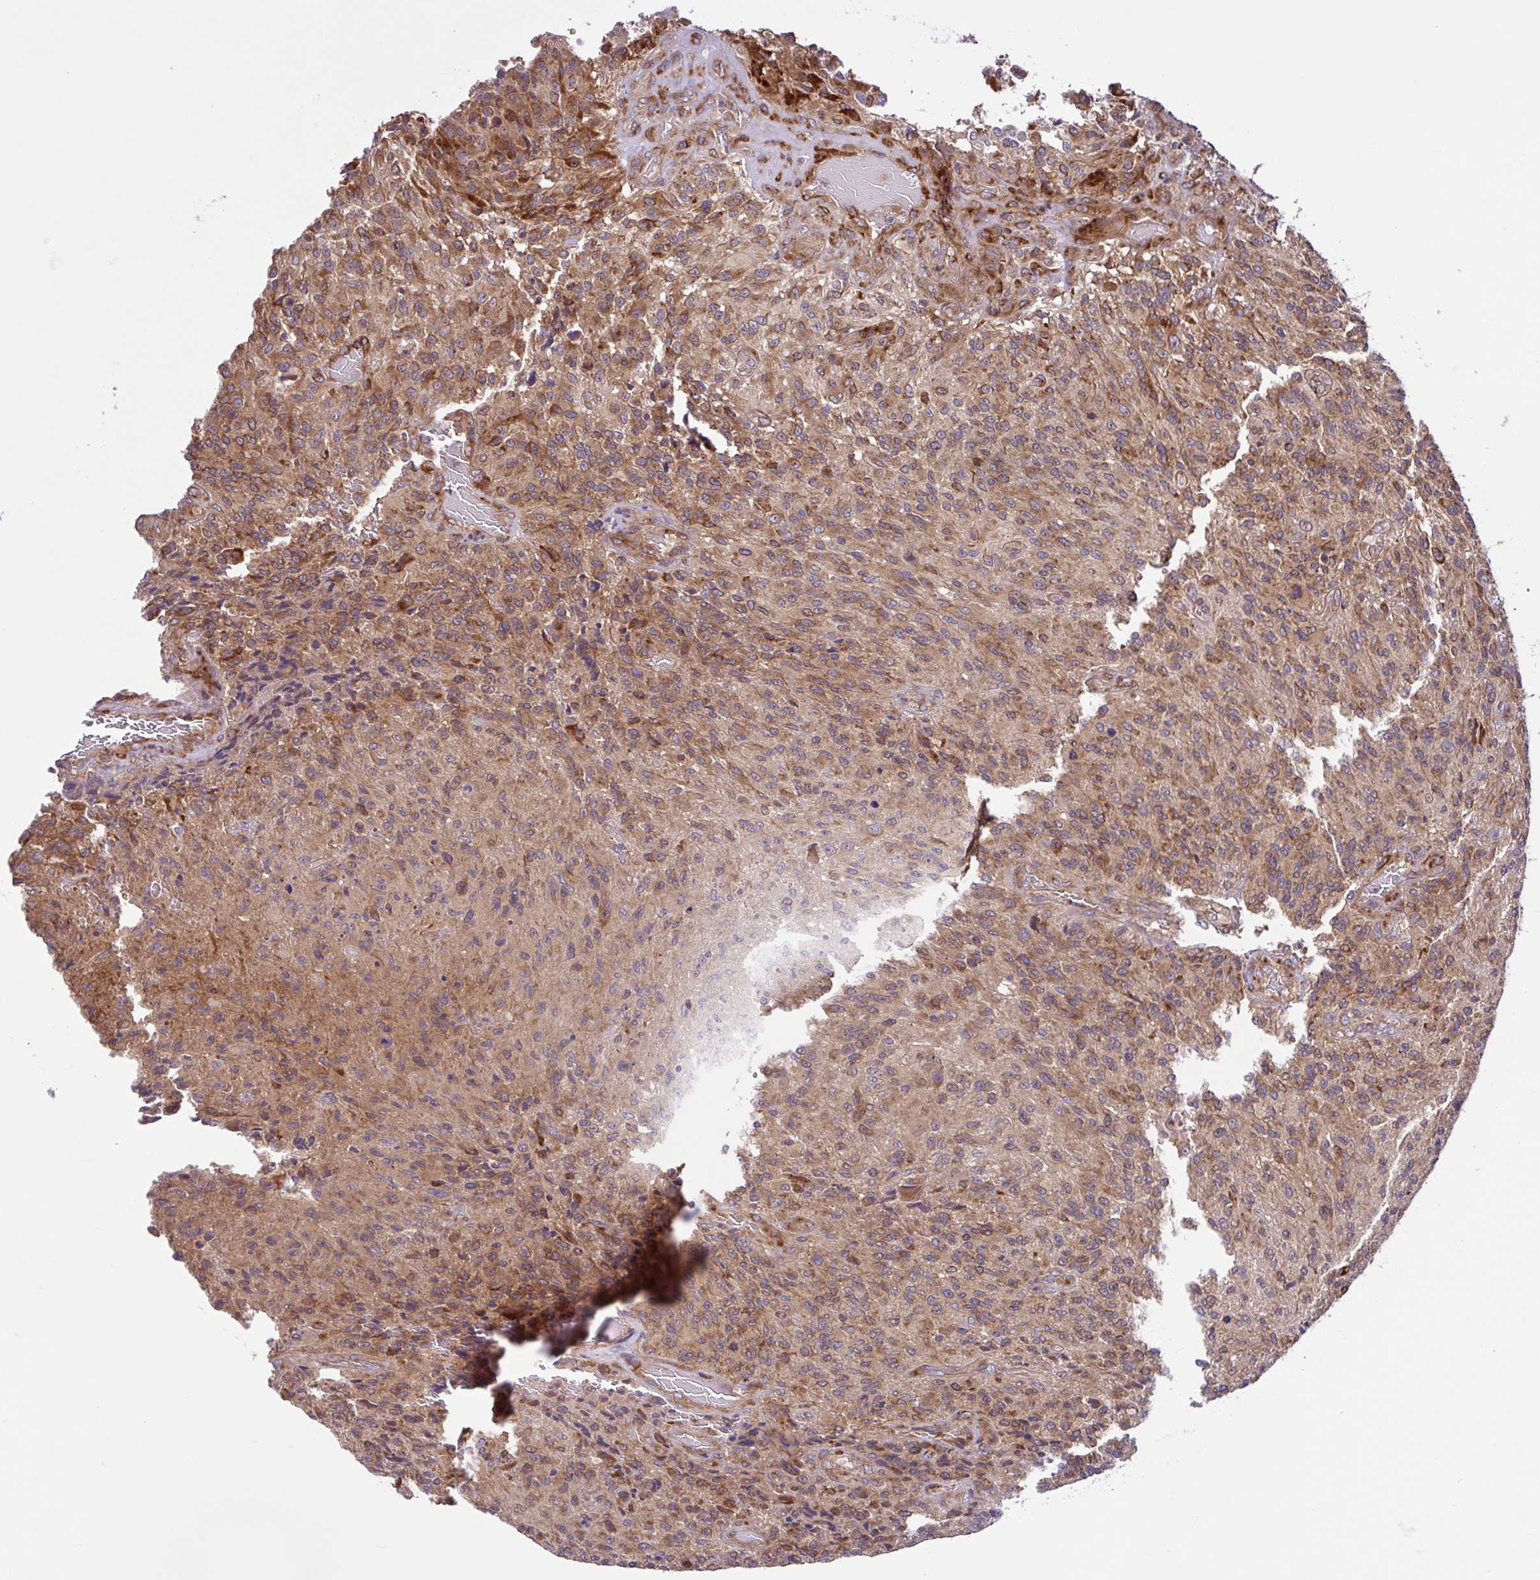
{"staining": {"intensity": "moderate", "quantity": ">75%", "location": "cytoplasmic/membranous"}, "tissue": "glioma", "cell_type": "Tumor cells", "image_type": "cancer", "snomed": [{"axis": "morphology", "description": "Normal tissue, NOS"}, {"axis": "morphology", "description": "Glioma, malignant, High grade"}, {"axis": "topography", "description": "Cerebral cortex"}], "caption": "Moderate cytoplasmic/membranous expression for a protein is identified in approximately >75% of tumor cells of glioma using immunohistochemistry (IHC).", "gene": "NTPCR", "patient": {"sex": "male", "age": 56}}